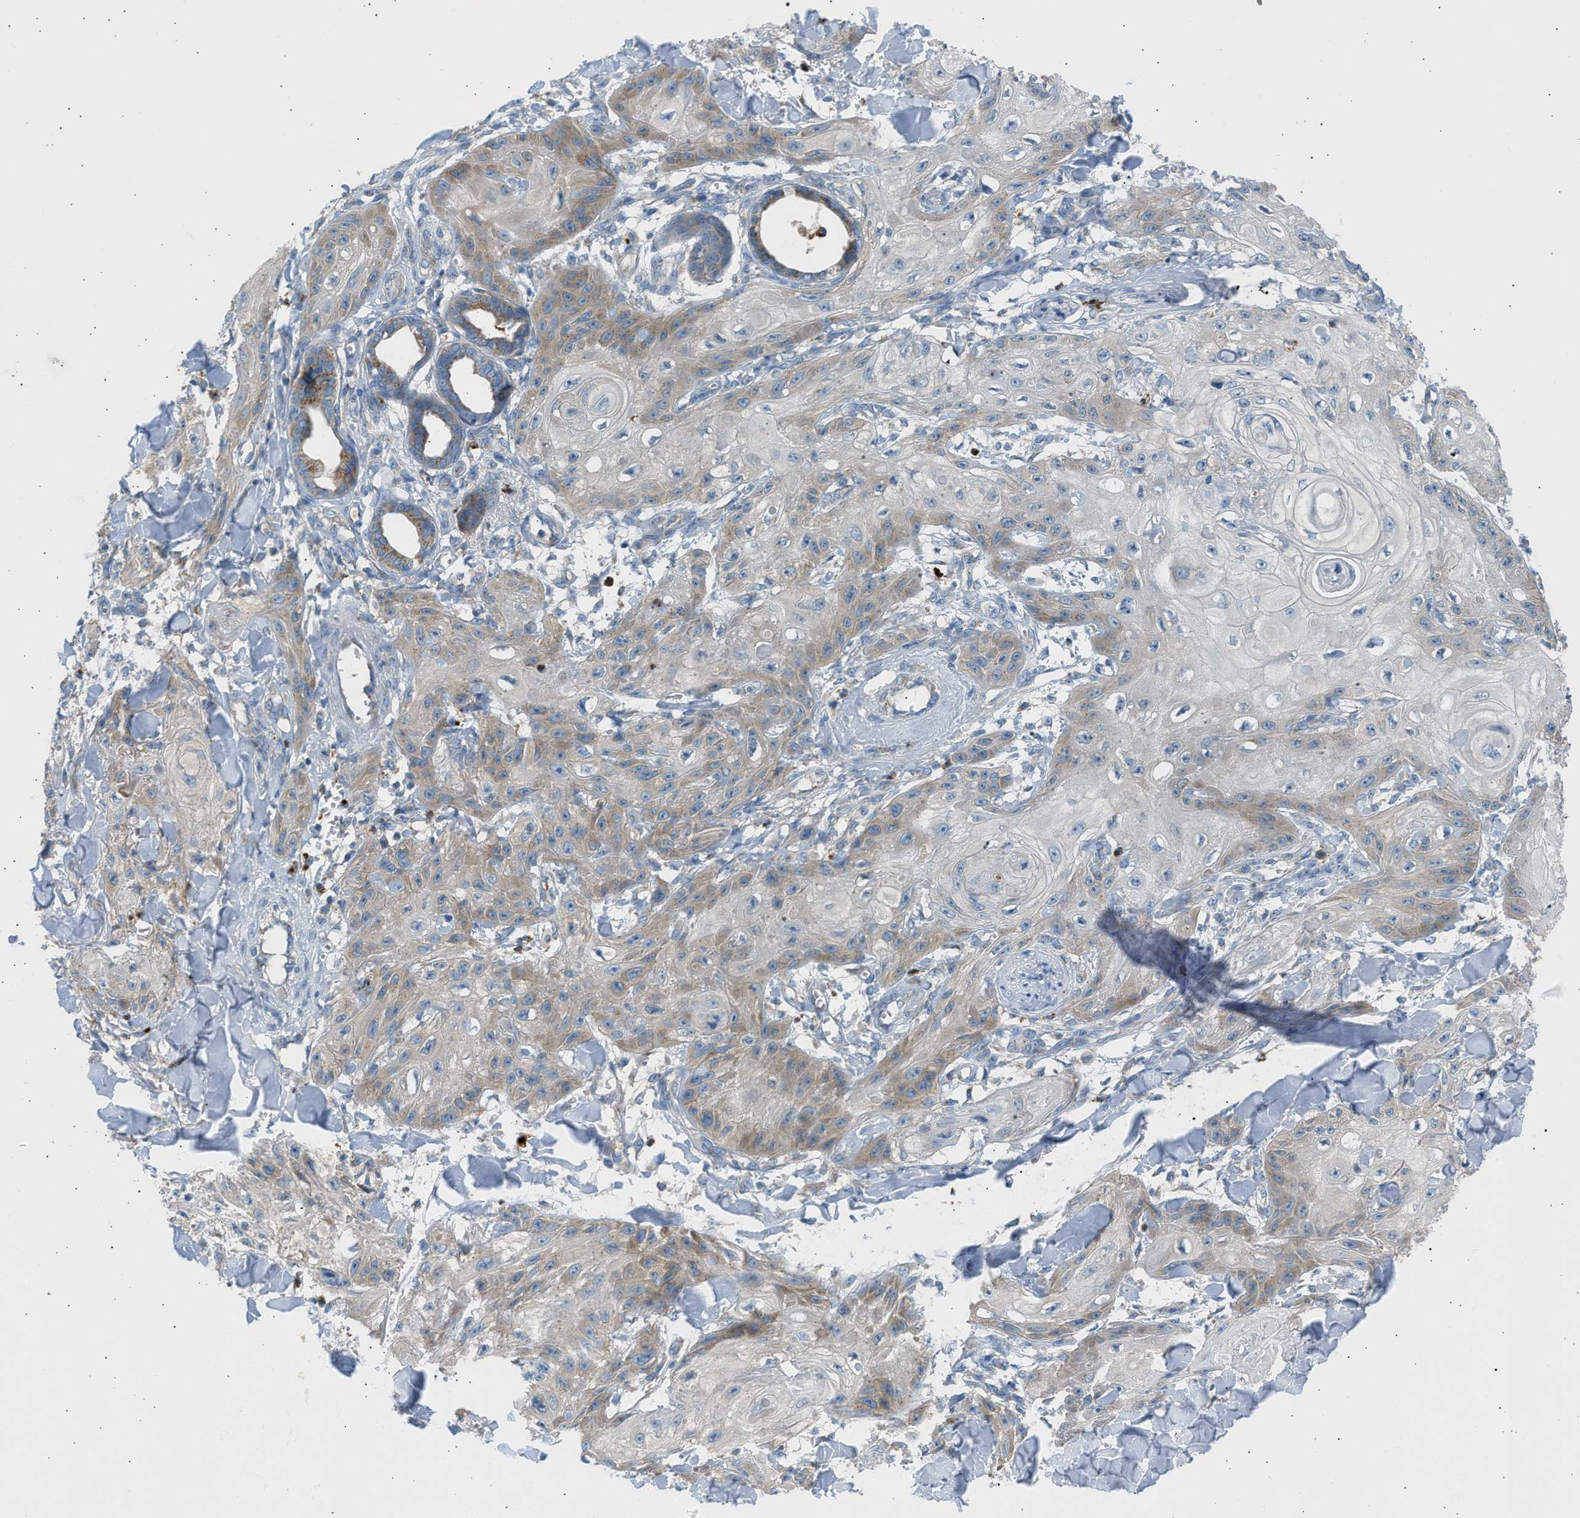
{"staining": {"intensity": "weak", "quantity": "25%-75%", "location": "cytoplasmic/membranous"}, "tissue": "skin cancer", "cell_type": "Tumor cells", "image_type": "cancer", "snomed": [{"axis": "morphology", "description": "Squamous cell carcinoma, NOS"}, {"axis": "topography", "description": "Skin"}], "caption": "Protein expression analysis of skin cancer (squamous cell carcinoma) exhibits weak cytoplasmic/membranous positivity in about 25%-75% of tumor cells.", "gene": "TRIM50", "patient": {"sex": "male", "age": 74}}